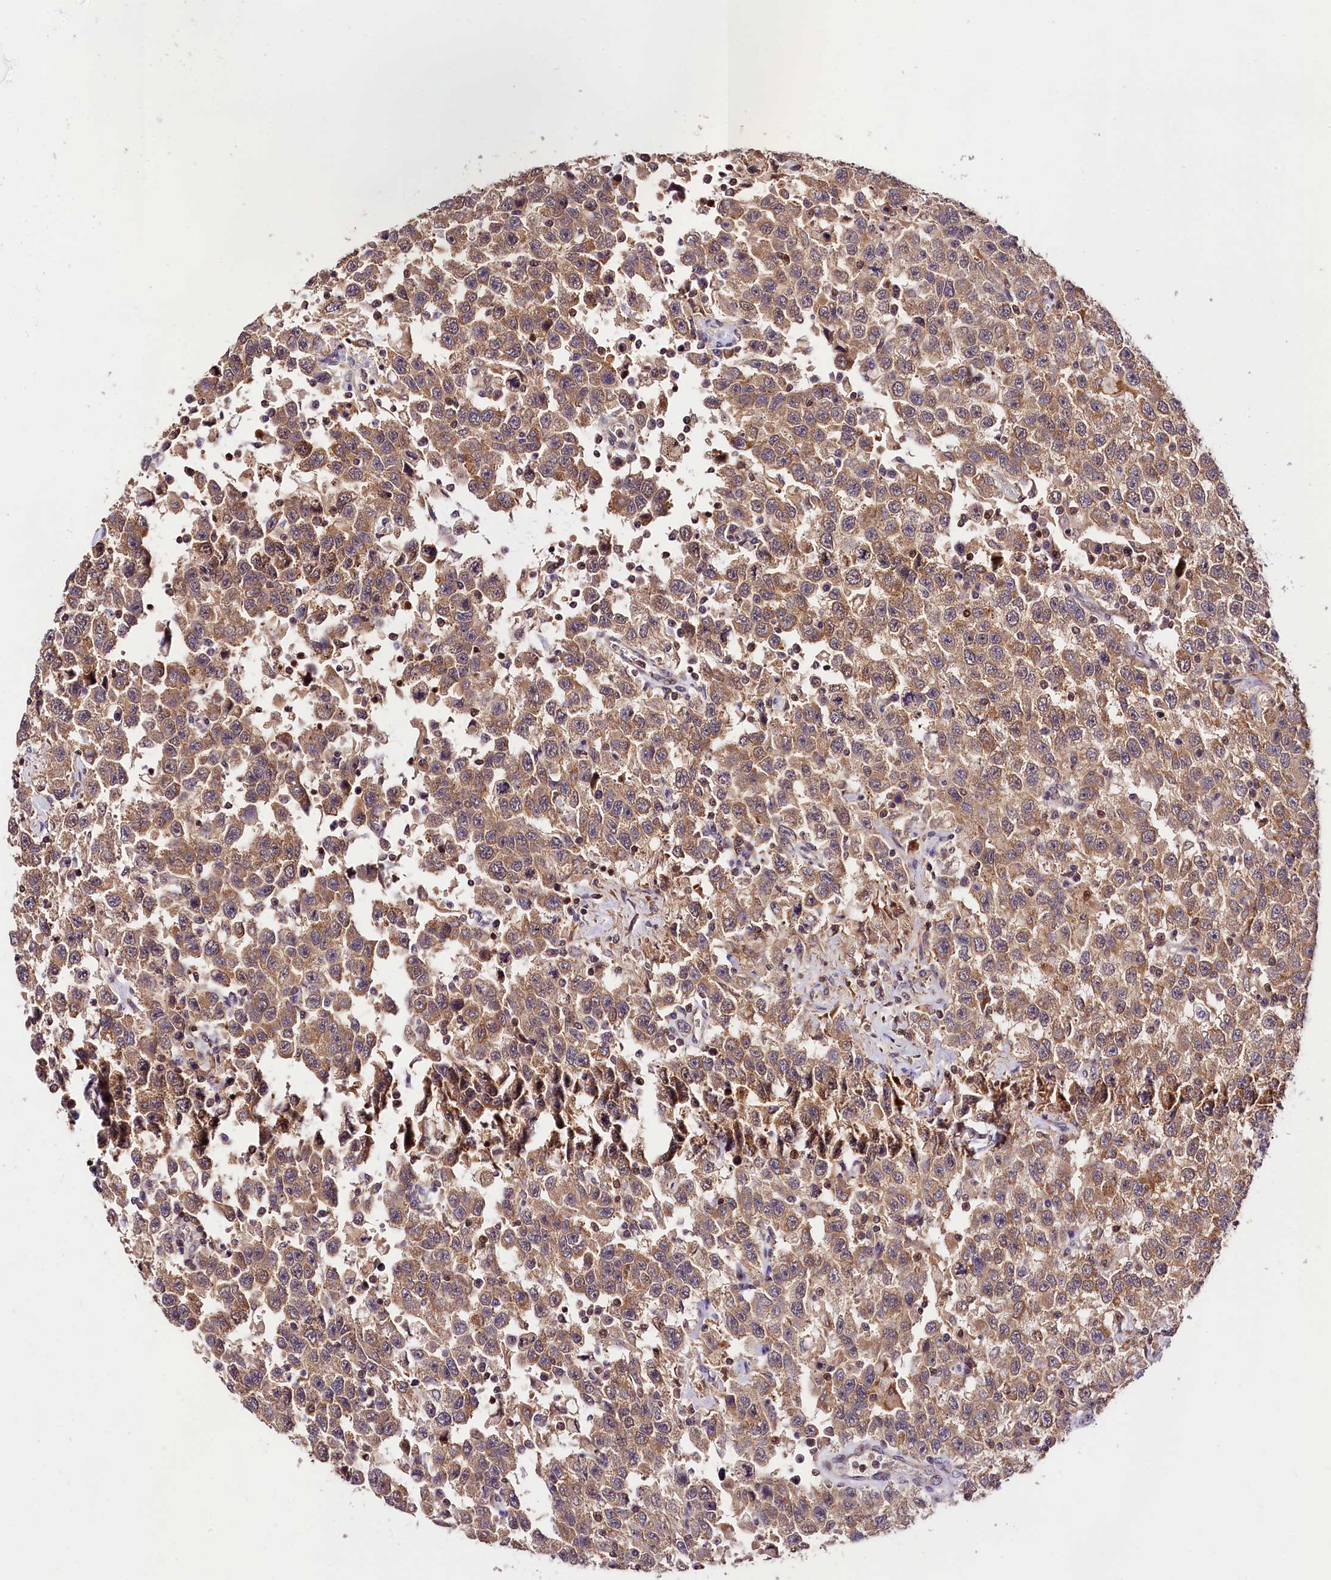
{"staining": {"intensity": "weak", "quantity": ">75%", "location": "cytoplasmic/membranous"}, "tissue": "testis cancer", "cell_type": "Tumor cells", "image_type": "cancer", "snomed": [{"axis": "morphology", "description": "Seminoma, NOS"}, {"axis": "topography", "description": "Testis"}], "caption": "Immunohistochemical staining of testis cancer (seminoma) displays low levels of weak cytoplasmic/membranous expression in approximately >75% of tumor cells.", "gene": "CHORDC1", "patient": {"sex": "male", "age": 41}}